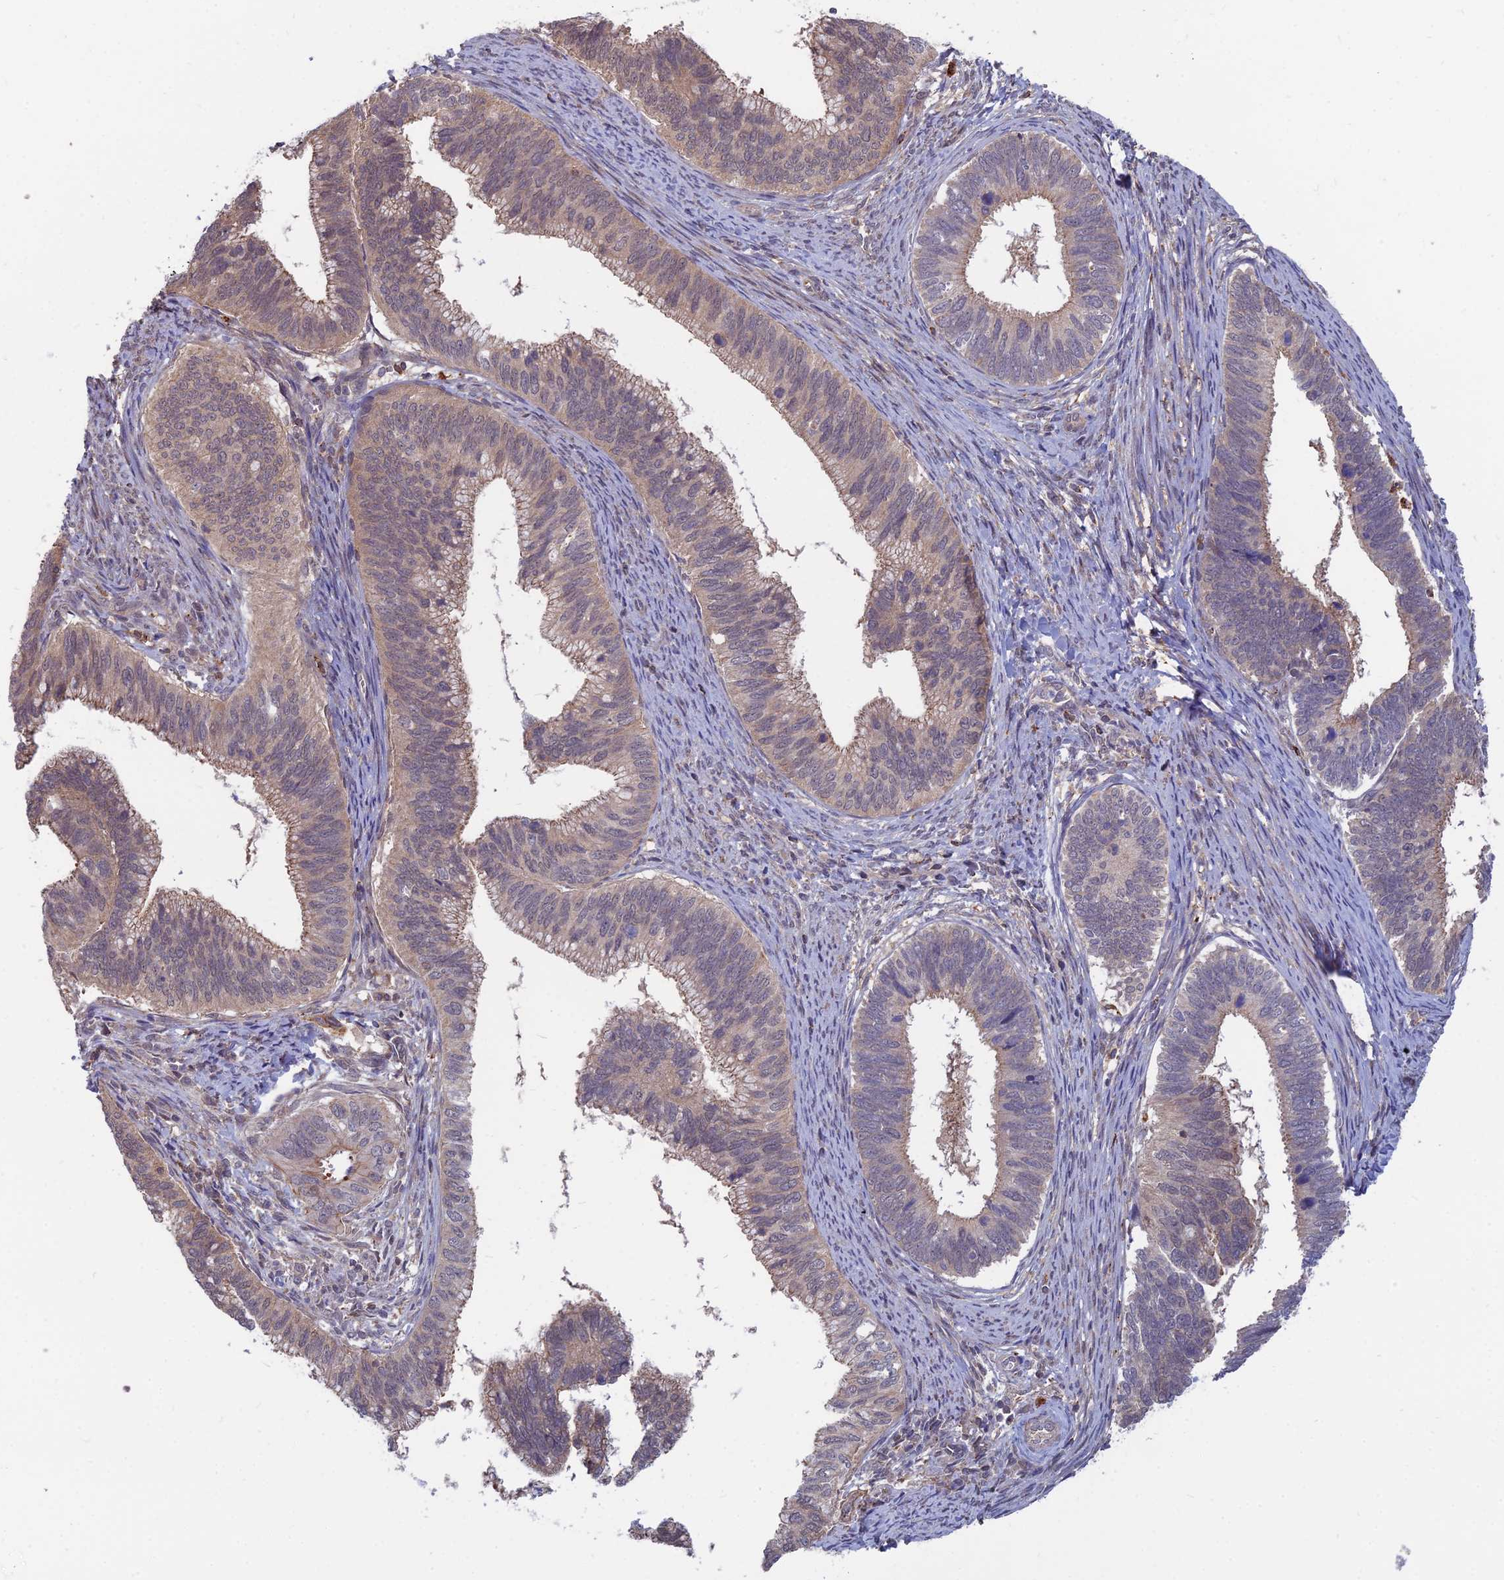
{"staining": {"intensity": "weak", "quantity": "25%-75%", "location": "cytoplasmic/membranous"}, "tissue": "cervical cancer", "cell_type": "Tumor cells", "image_type": "cancer", "snomed": [{"axis": "morphology", "description": "Adenocarcinoma, NOS"}, {"axis": "topography", "description": "Cervix"}], "caption": "This is a photomicrograph of immunohistochemistry staining of adenocarcinoma (cervical), which shows weak staining in the cytoplasmic/membranous of tumor cells.", "gene": "OPA3", "patient": {"sex": "female", "age": 42}}